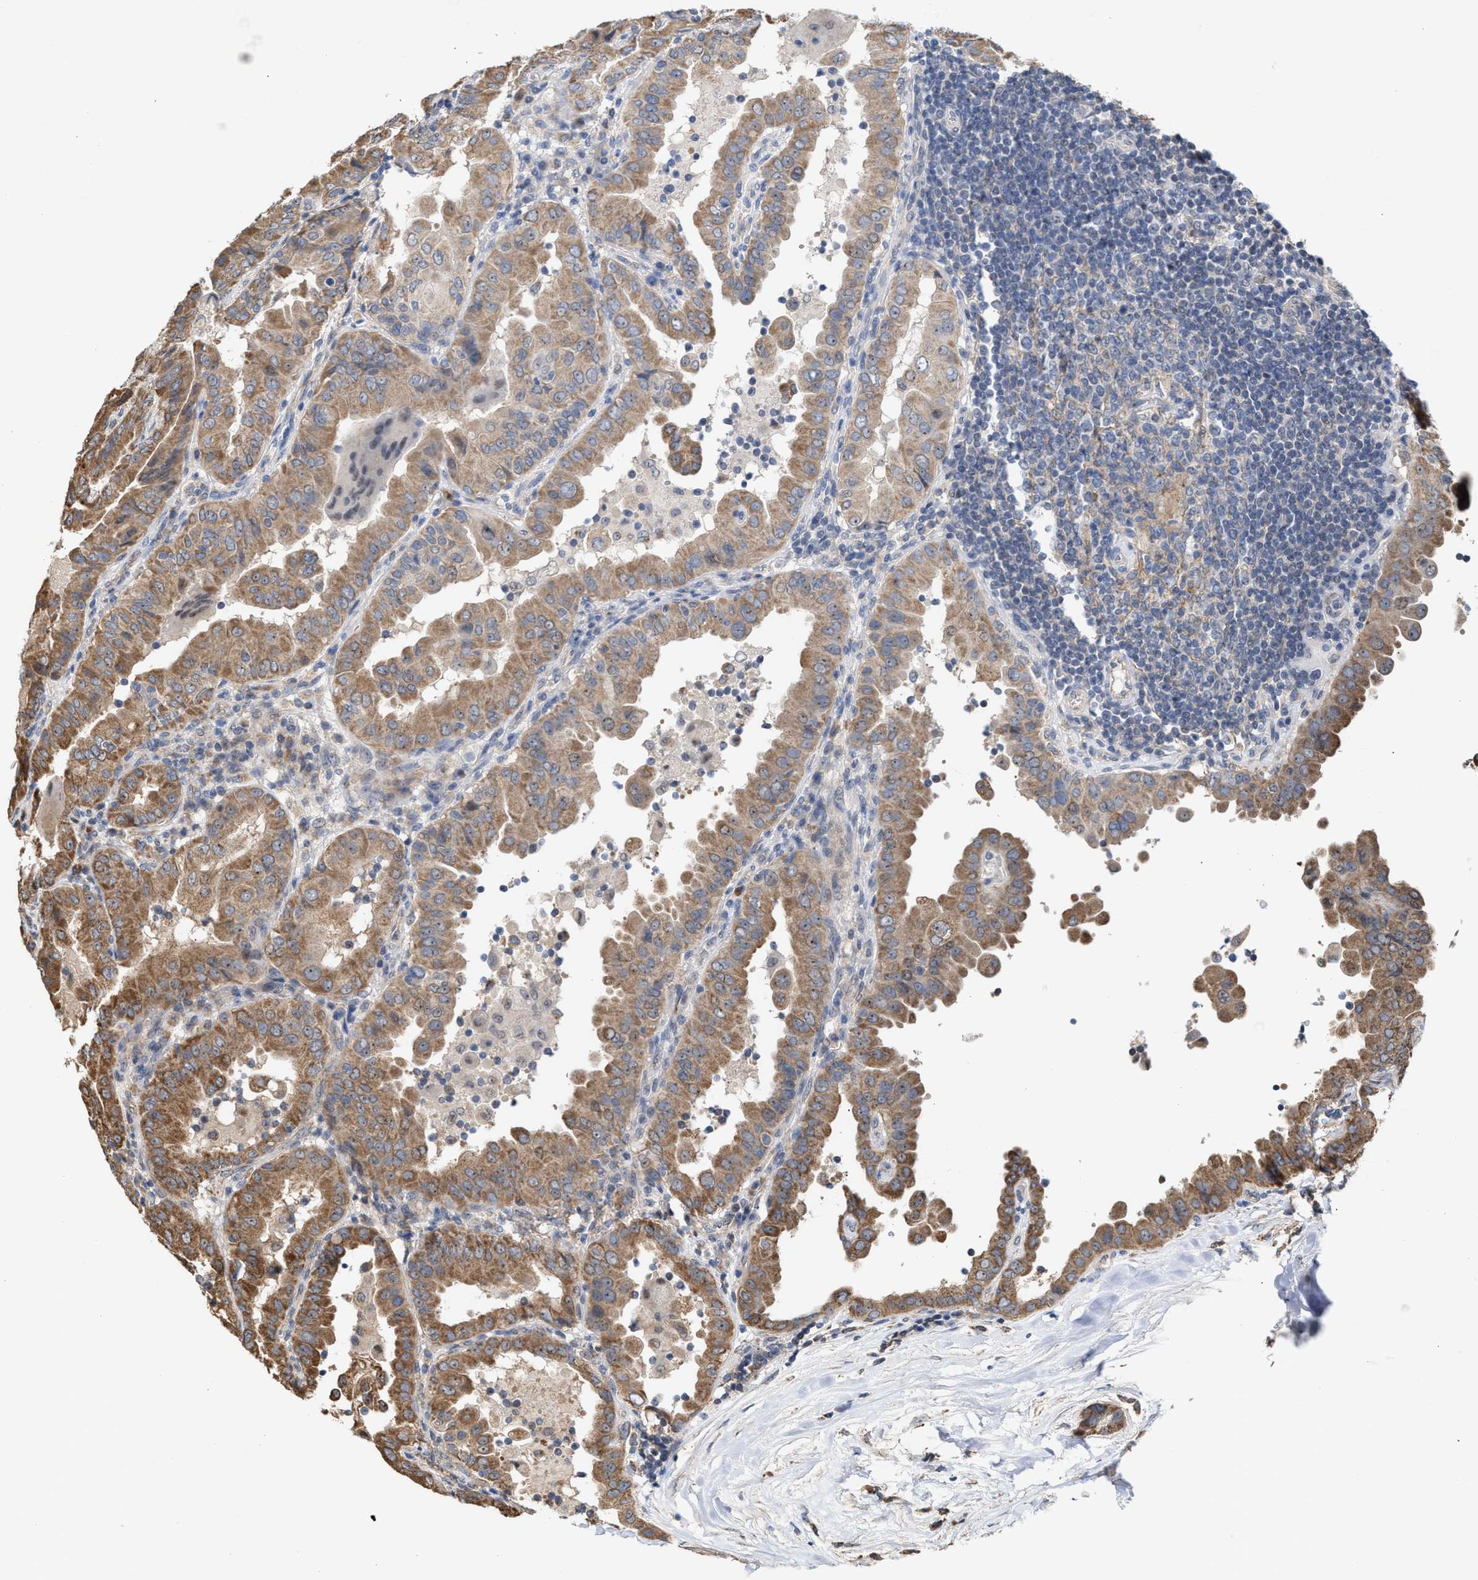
{"staining": {"intensity": "moderate", "quantity": ">75%", "location": "cytoplasmic/membranous,nuclear"}, "tissue": "thyroid cancer", "cell_type": "Tumor cells", "image_type": "cancer", "snomed": [{"axis": "morphology", "description": "Papillary adenocarcinoma, NOS"}, {"axis": "topography", "description": "Thyroid gland"}], "caption": "Human thyroid cancer (papillary adenocarcinoma) stained with a protein marker demonstrates moderate staining in tumor cells.", "gene": "EXOSC2", "patient": {"sex": "male", "age": 33}}